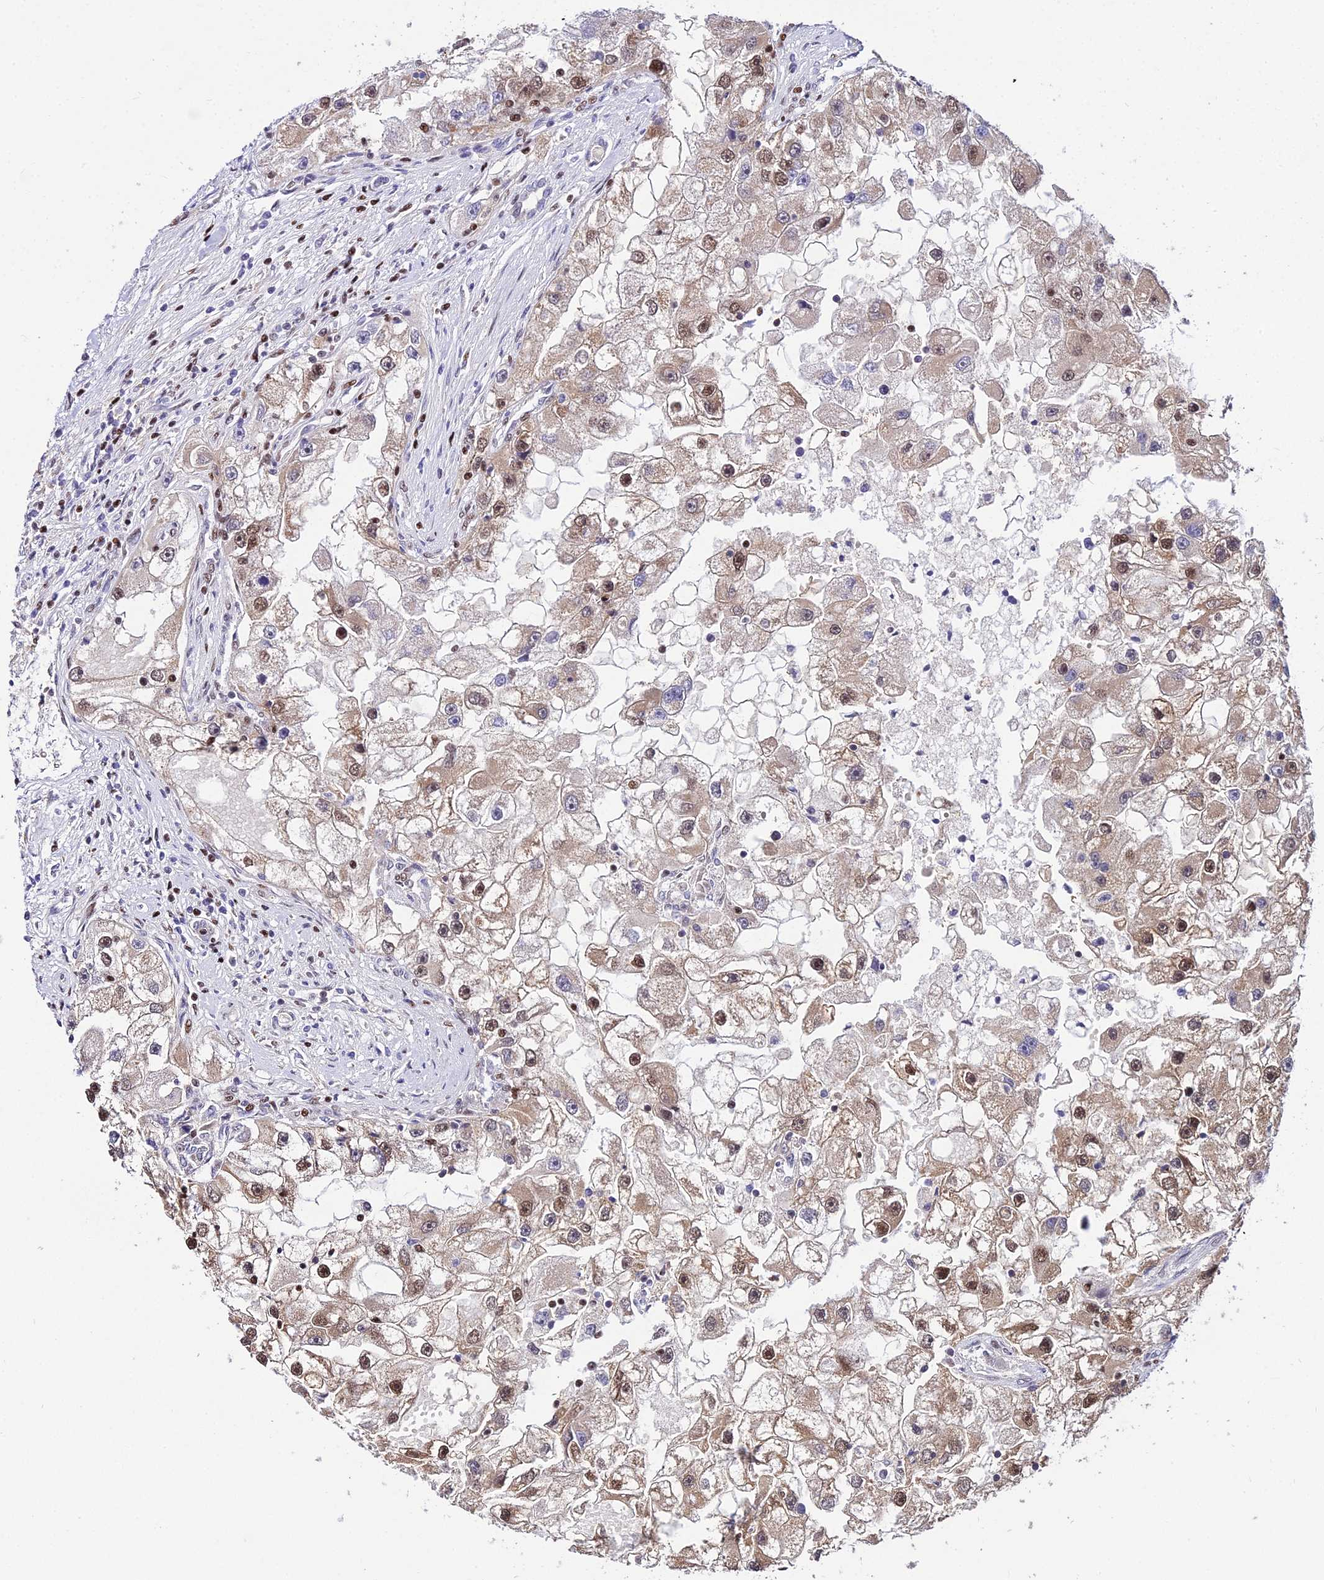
{"staining": {"intensity": "moderate", "quantity": ">75%", "location": "nuclear"}, "tissue": "renal cancer", "cell_type": "Tumor cells", "image_type": "cancer", "snomed": [{"axis": "morphology", "description": "Adenocarcinoma, NOS"}, {"axis": "topography", "description": "Kidney"}], "caption": "Moderate nuclear staining is present in approximately >75% of tumor cells in renal adenocarcinoma.", "gene": "CIB3", "patient": {"sex": "male", "age": 63}}